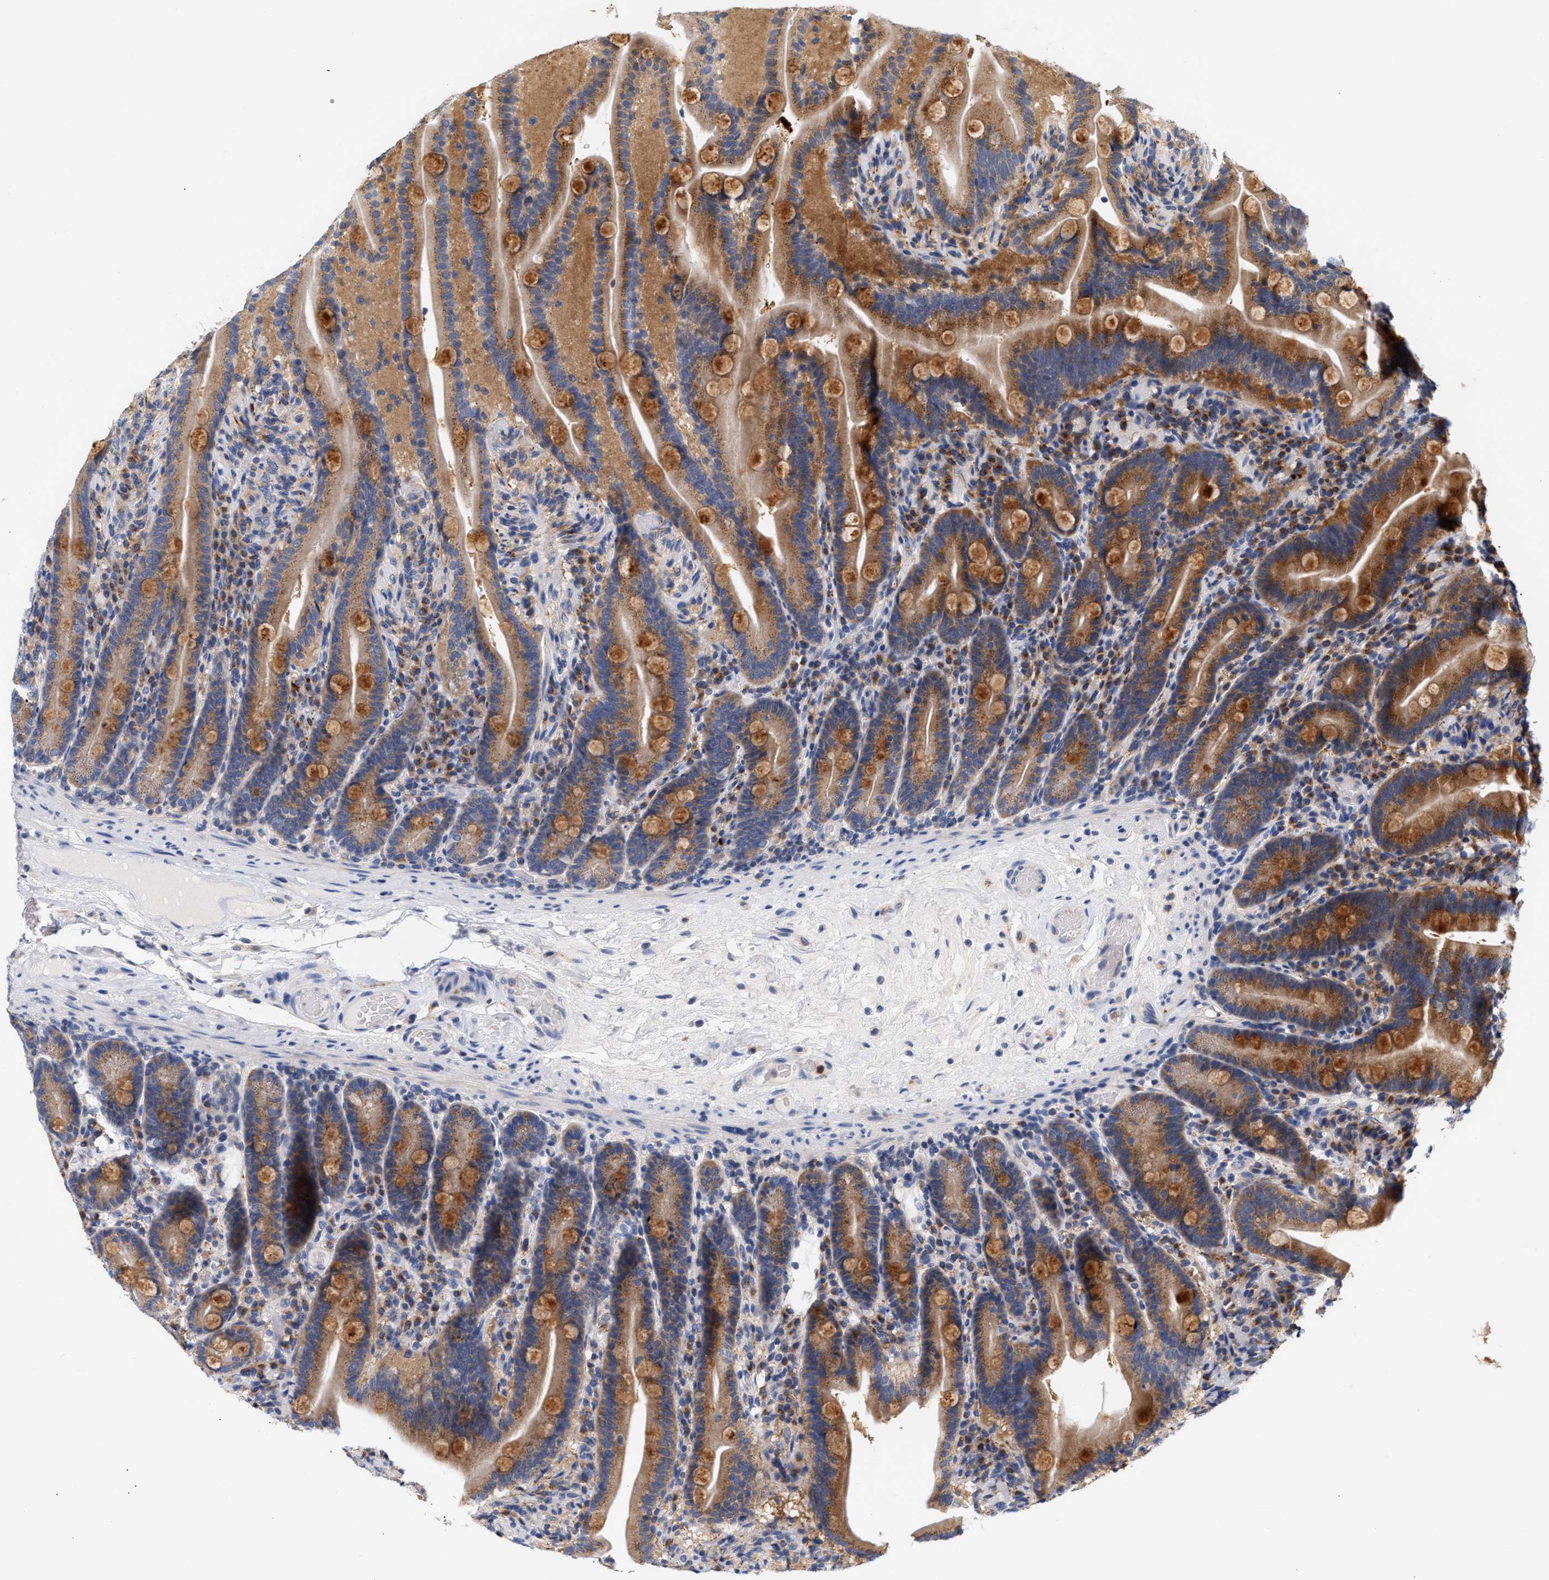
{"staining": {"intensity": "moderate", "quantity": ">75%", "location": "cytoplasmic/membranous"}, "tissue": "duodenum", "cell_type": "Glandular cells", "image_type": "normal", "snomed": [{"axis": "morphology", "description": "Normal tissue, NOS"}, {"axis": "topography", "description": "Duodenum"}], "caption": "Protein staining of unremarkable duodenum exhibits moderate cytoplasmic/membranous positivity in about >75% of glandular cells. Ihc stains the protein in brown and the nuclei are stained blue.", "gene": "TRIM50", "patient": {"sex": "male", "age": 54}}